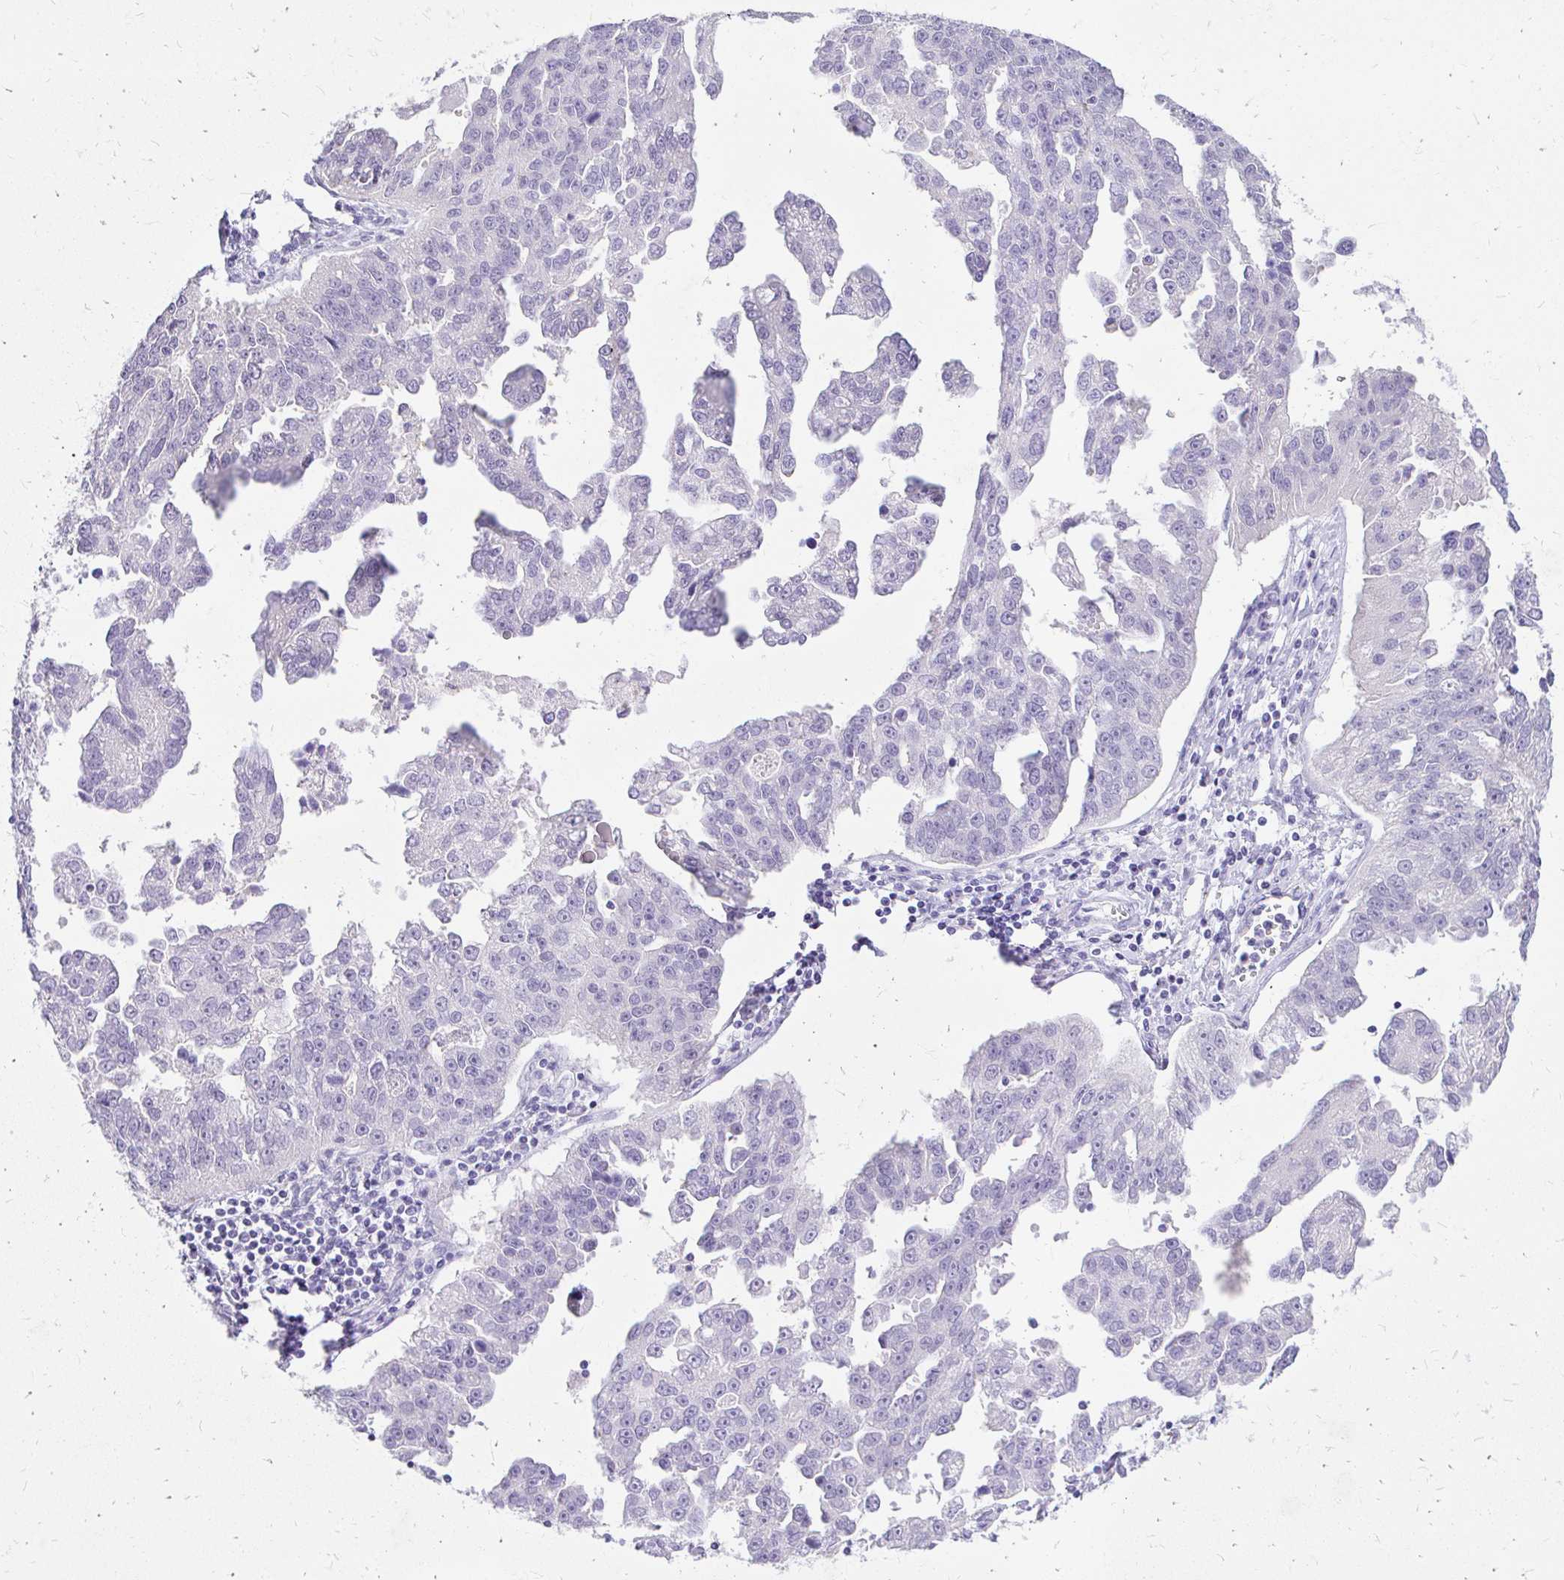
{"staining": {"intensity": "negative", "quantity": "none", "location": "none"}, "tissue": "ovarian cancer", "cell_type": "Tumor cells", "image_type": "cancer", "snomed": [{"axis": "morphology", "description": "Cystadenocarcinoma, serous, NOS"}, {"axis": "topography", "description": "Ovary"}], "caption": "Protein analysis of ovarian serous cystadenocarcinoma exhibits no significant expression in tumor cells.", "gene": "FATE1", "patient": {"sex": "female", "age": 75}}